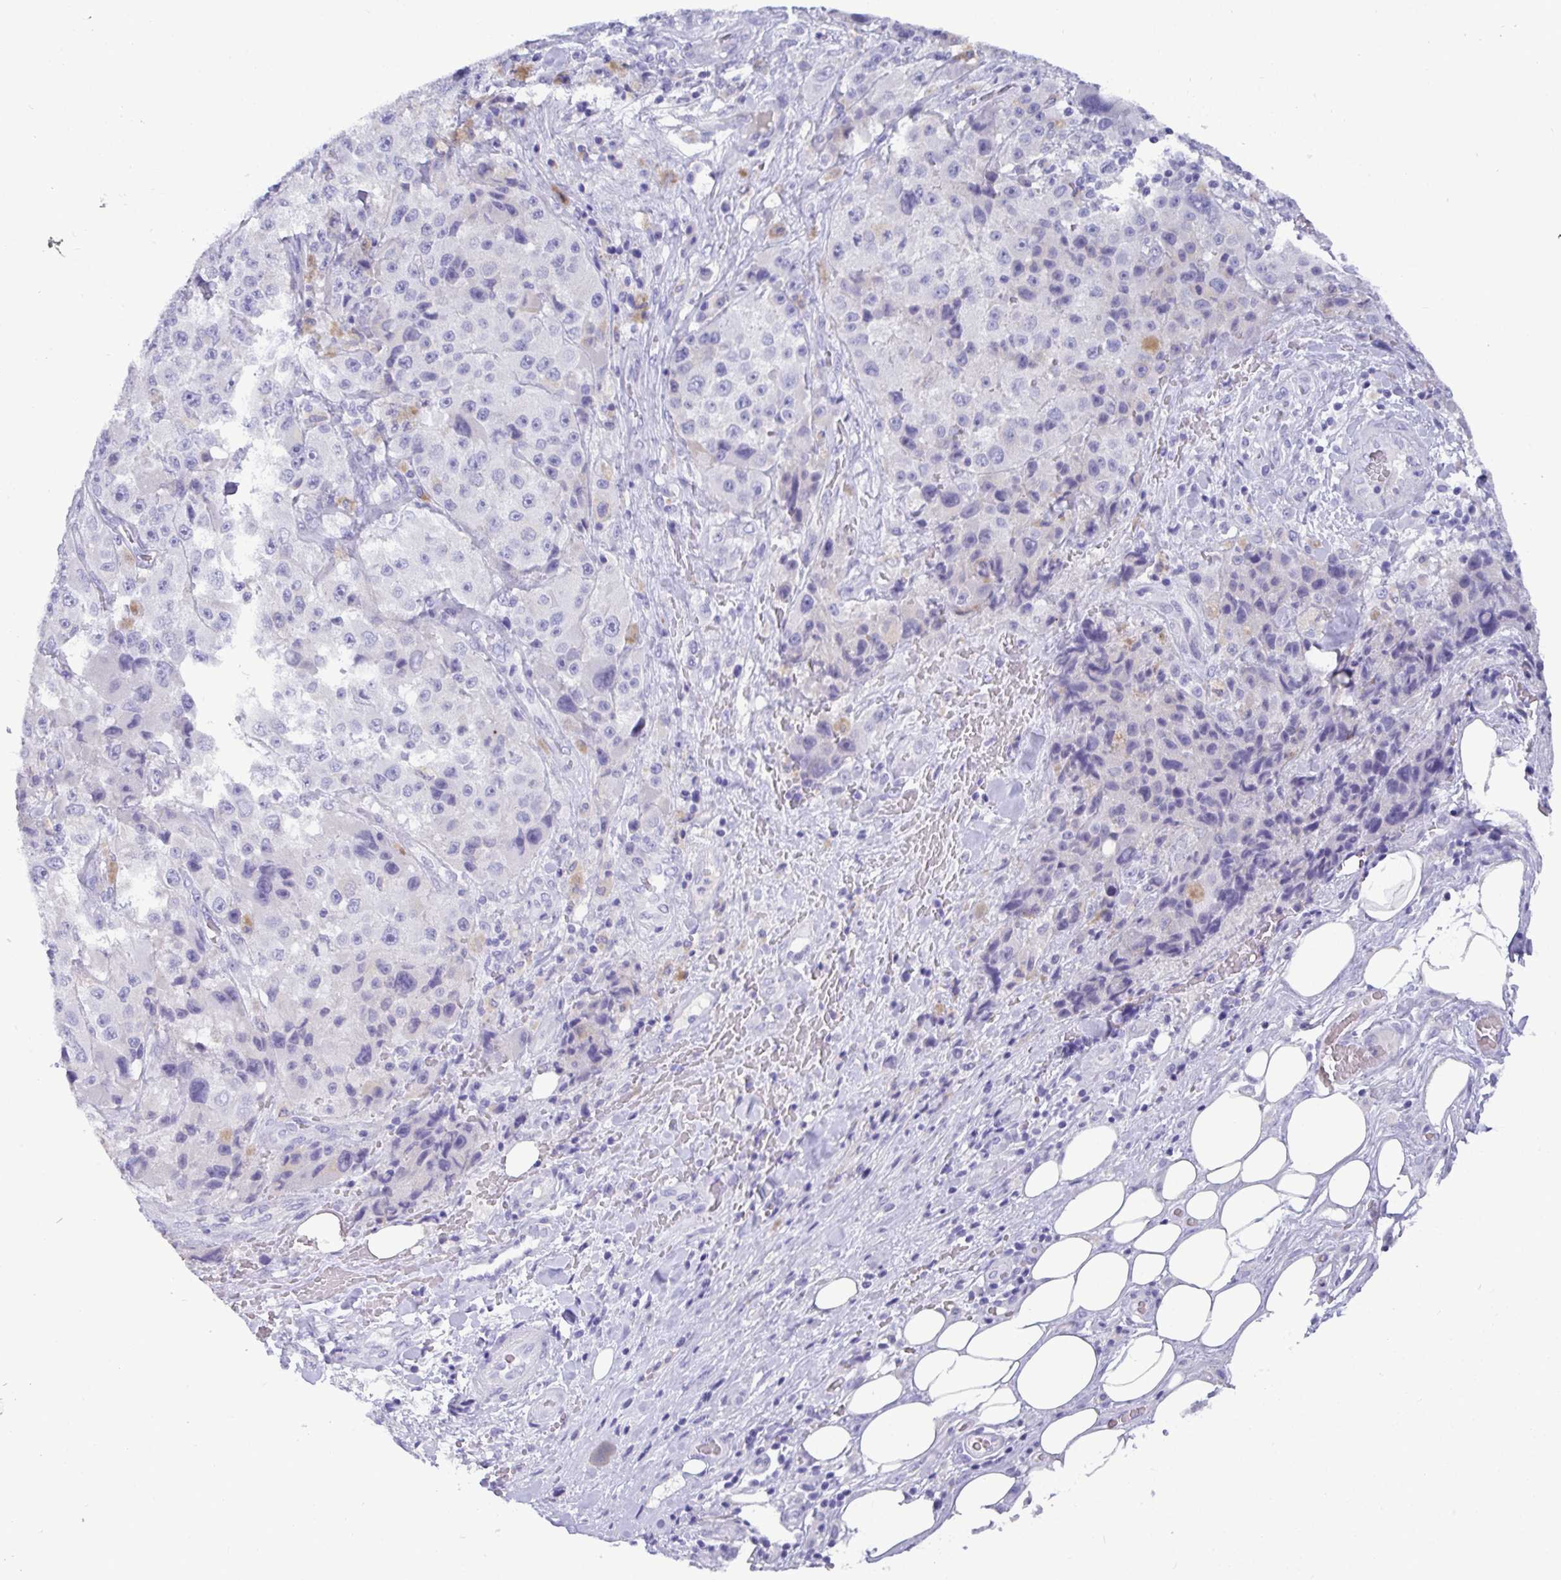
{"staining": {"intensity": "negative", "quantity": "none", "location": "none"}, "tissue": "melanoma", "cell_type": "Tumor cells", "image_type": "cancer", "snomed": [{"axis": "morphology", "description": "Malignant melanoma, Metastatic site"}, {"axis": "topography", "description": "Lymph node"}], "caption": "Immunohistochemistry (IHC) of malignant melanoma (metastatic site) exhibits no staining in tumor cells.", "gene": "TMEM241", "patient": {"sex": "male", "age": 62}}